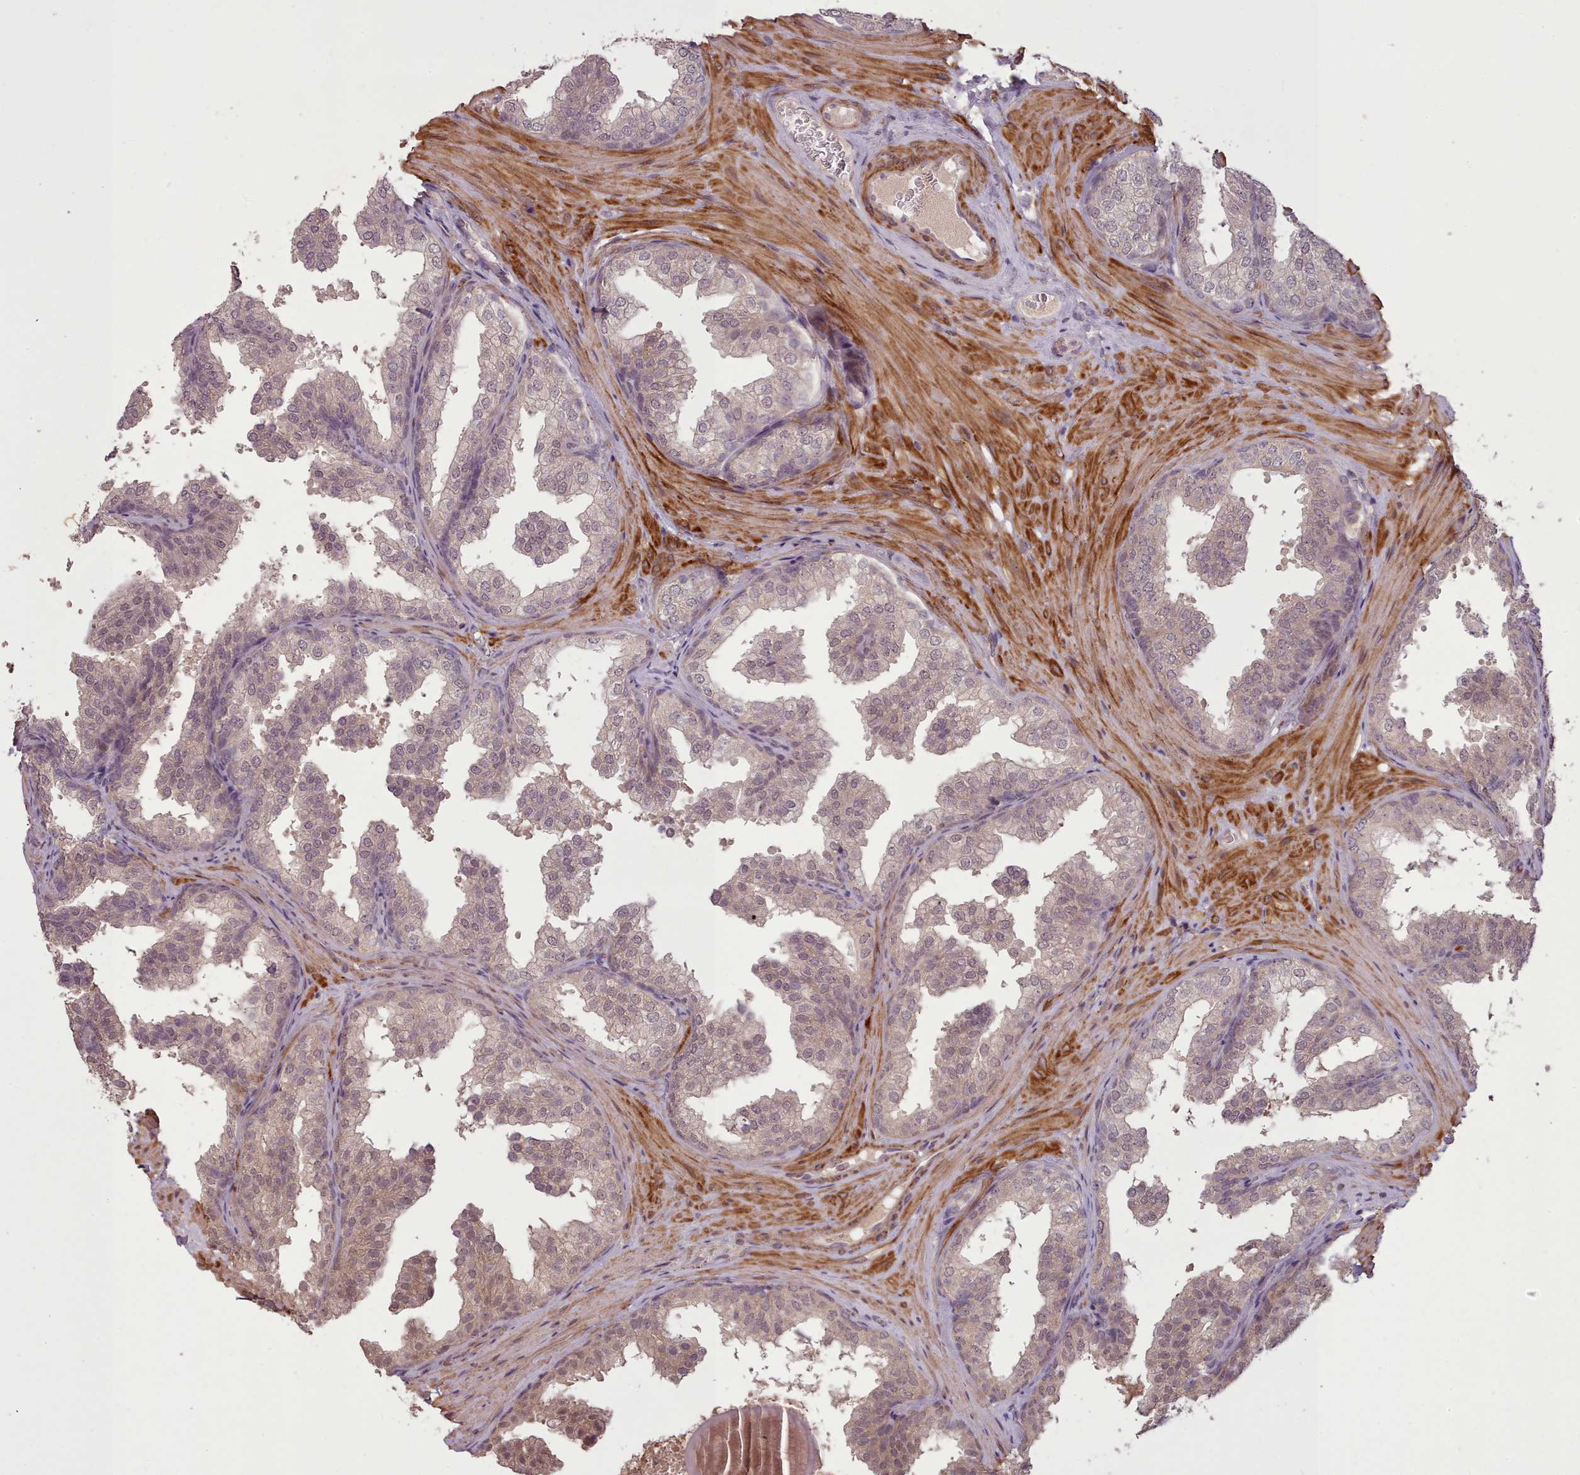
{"staining": {"intensity": "weak", "quantity": "25%-75%", "location": "cytoplasmic/membranous,nuclear"}, "tissue": "prostate", "cell_type": "Glandular cells", "image_type": "normal", "snomed": [{"axis": "morphology", "description": "Normal tissue, NOS"}, {"axis": "topography", "description": "Prostate"}], "caption": "This image exhibits immunohistochemistry (IHC) staining of benign human prostate, with low weak cytoplasmic/membranous,nuclear staining in about 25%-75% of glandular cells.", "gene": "CDC6", "patient": {"sex": "male", "age": 37}}